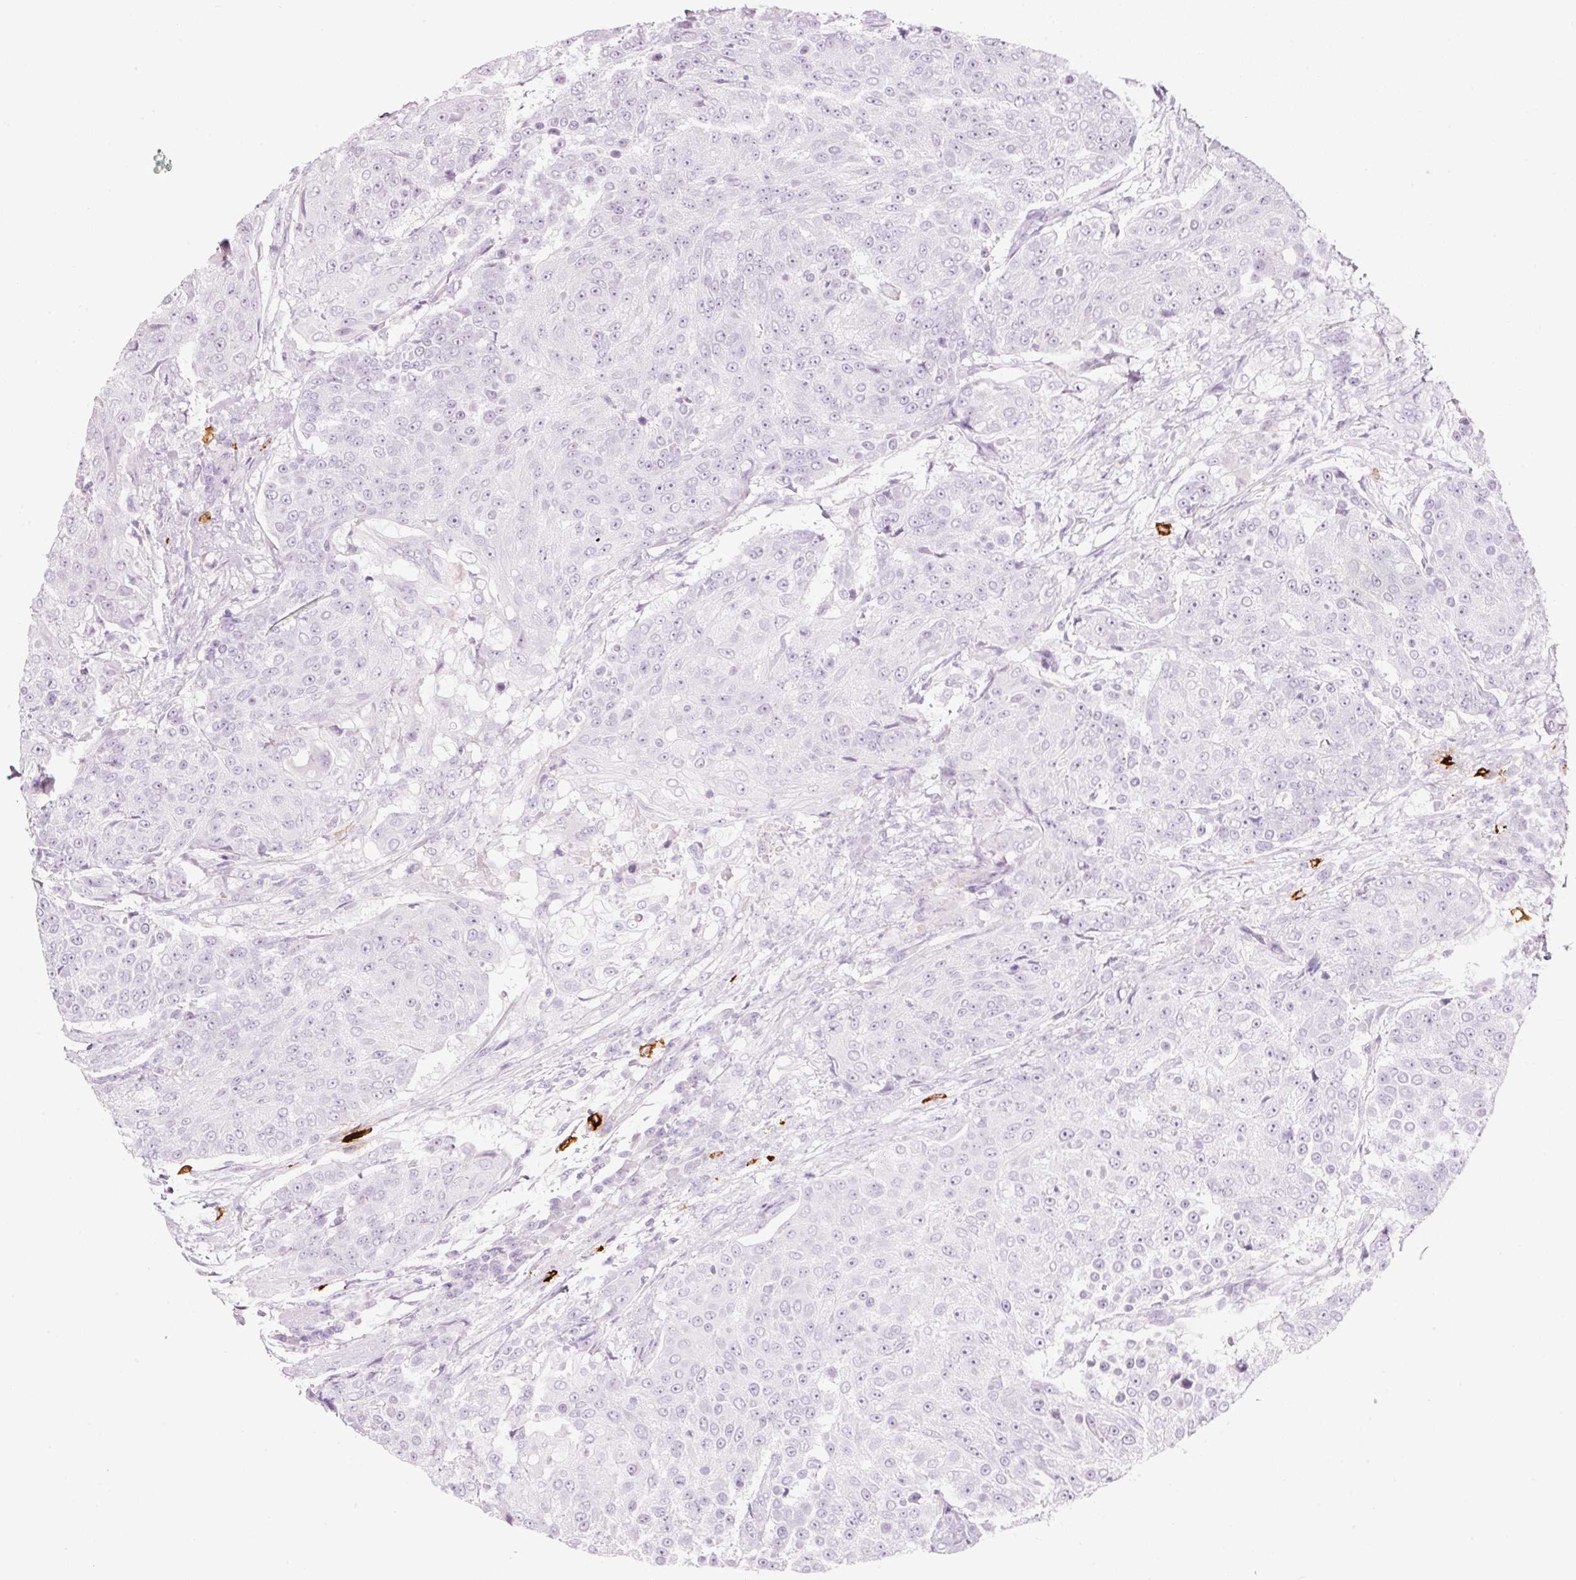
{"staining": {"intensity": "negative", "quantity": "none", "location": "none"}, "tissue": "urothelial cancer", "cell_type": "Tumor cells", "image_type": "cancer", "snomed": [{"axis": "morphology", "description": "Urothelial carcinoma, High grade"}, {"axis": "topography", "description": "Urinary bladder"}], "caption": "This is an immunohistochemistry photomicrograph of high-grade urothelial carcinoma. There is no expression in tumor cells.", "gene": "CMA1", "patient": {"sex": "female", "age": 63}}